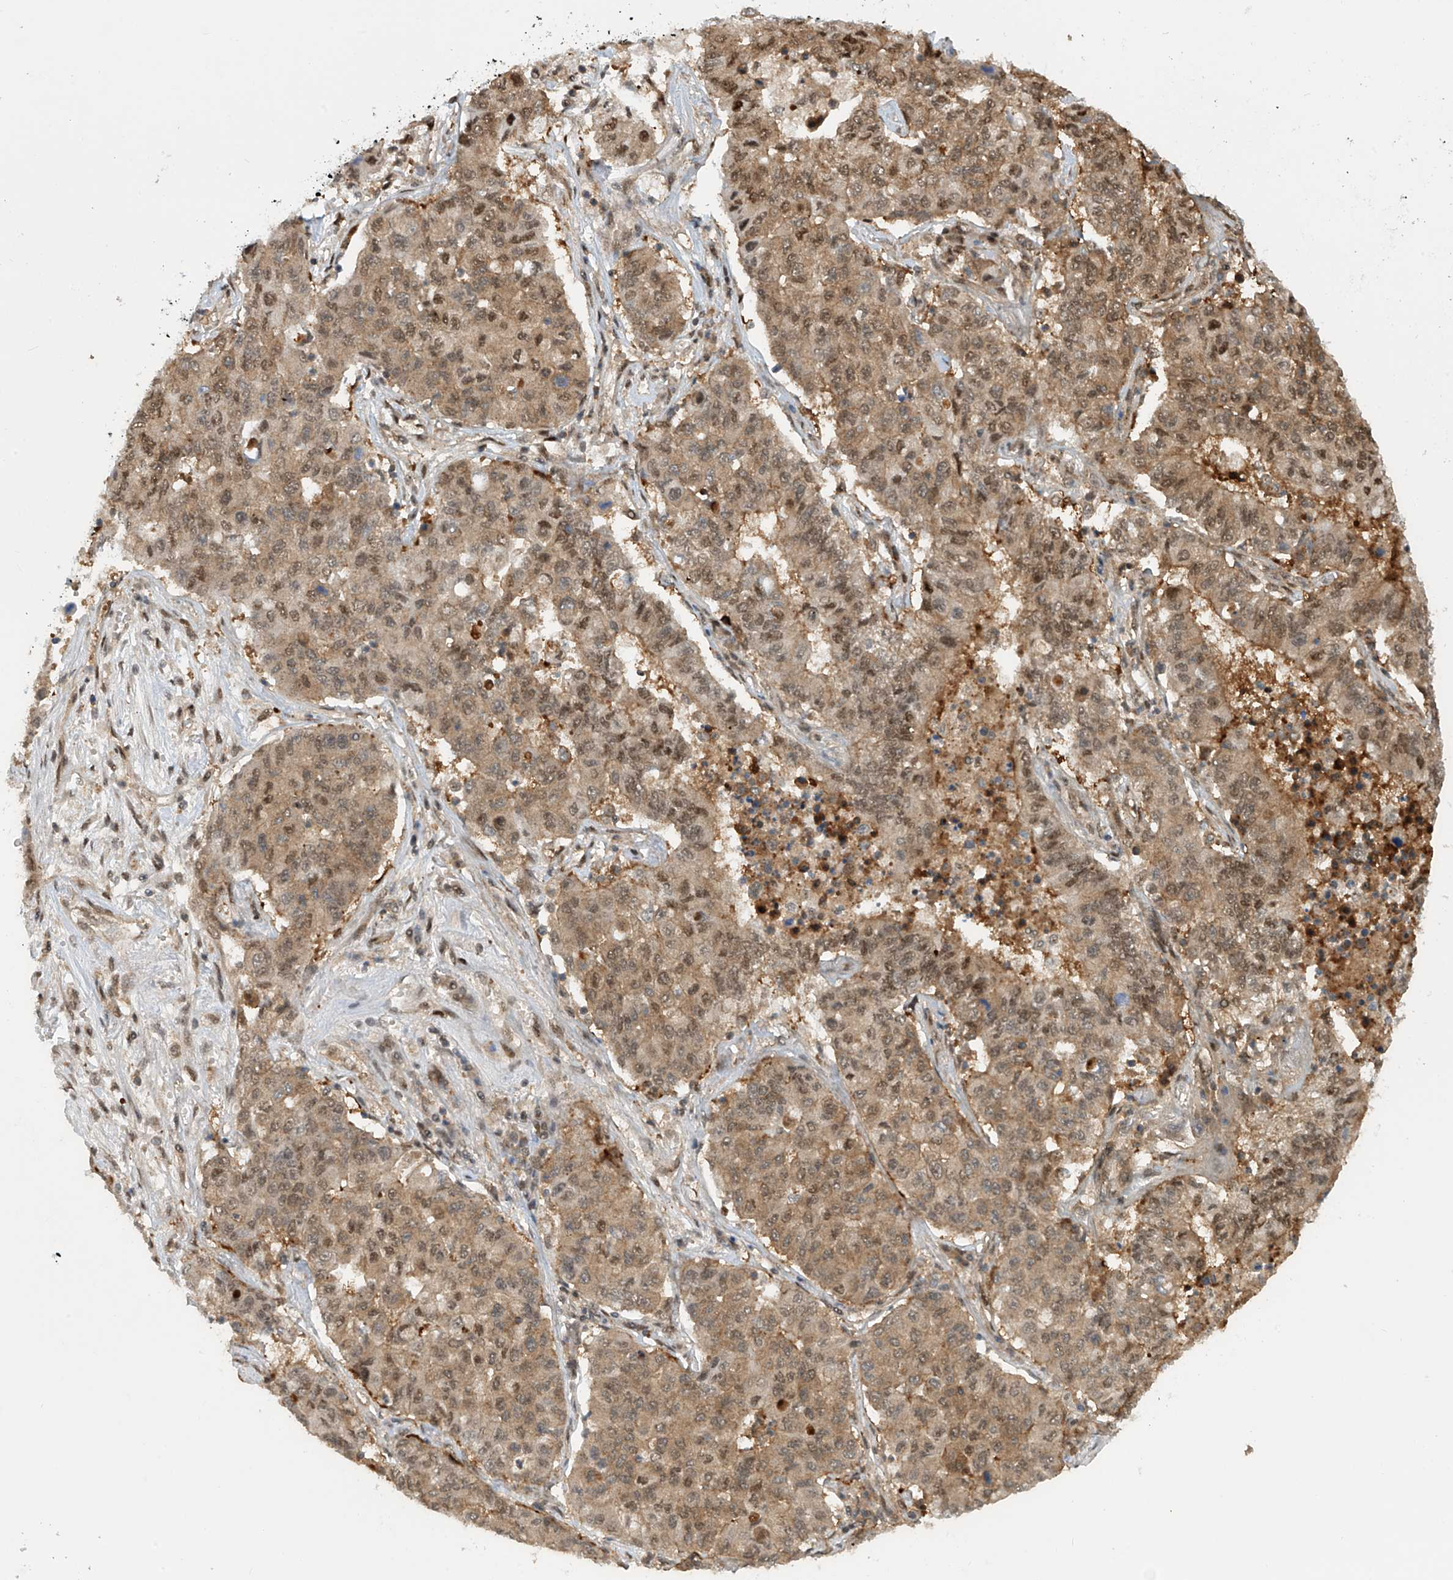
{"staining": {"intensity": "moderate", "quantity": ">75%", "location": "cytoplasmic/membranous,nuclear"}, "tissue": "lung cancer", "cell_type": "Tumor cells", "image_type": "cancer", "snomed": [{"axis": "morphology", "description": "Squamous cell carcinoma, NOS"}, {"axis": "topography", "description": "Lung"}], "caption": "A medium amount of moderate cytoplasmic/membranous and nuclear staining is identified in approximately >75% of tumor cells in lung cancer (squamous cell carcinoma) tissue.", "gene": "LAGE3", "patient": {"sex": "male", "age": 74}}